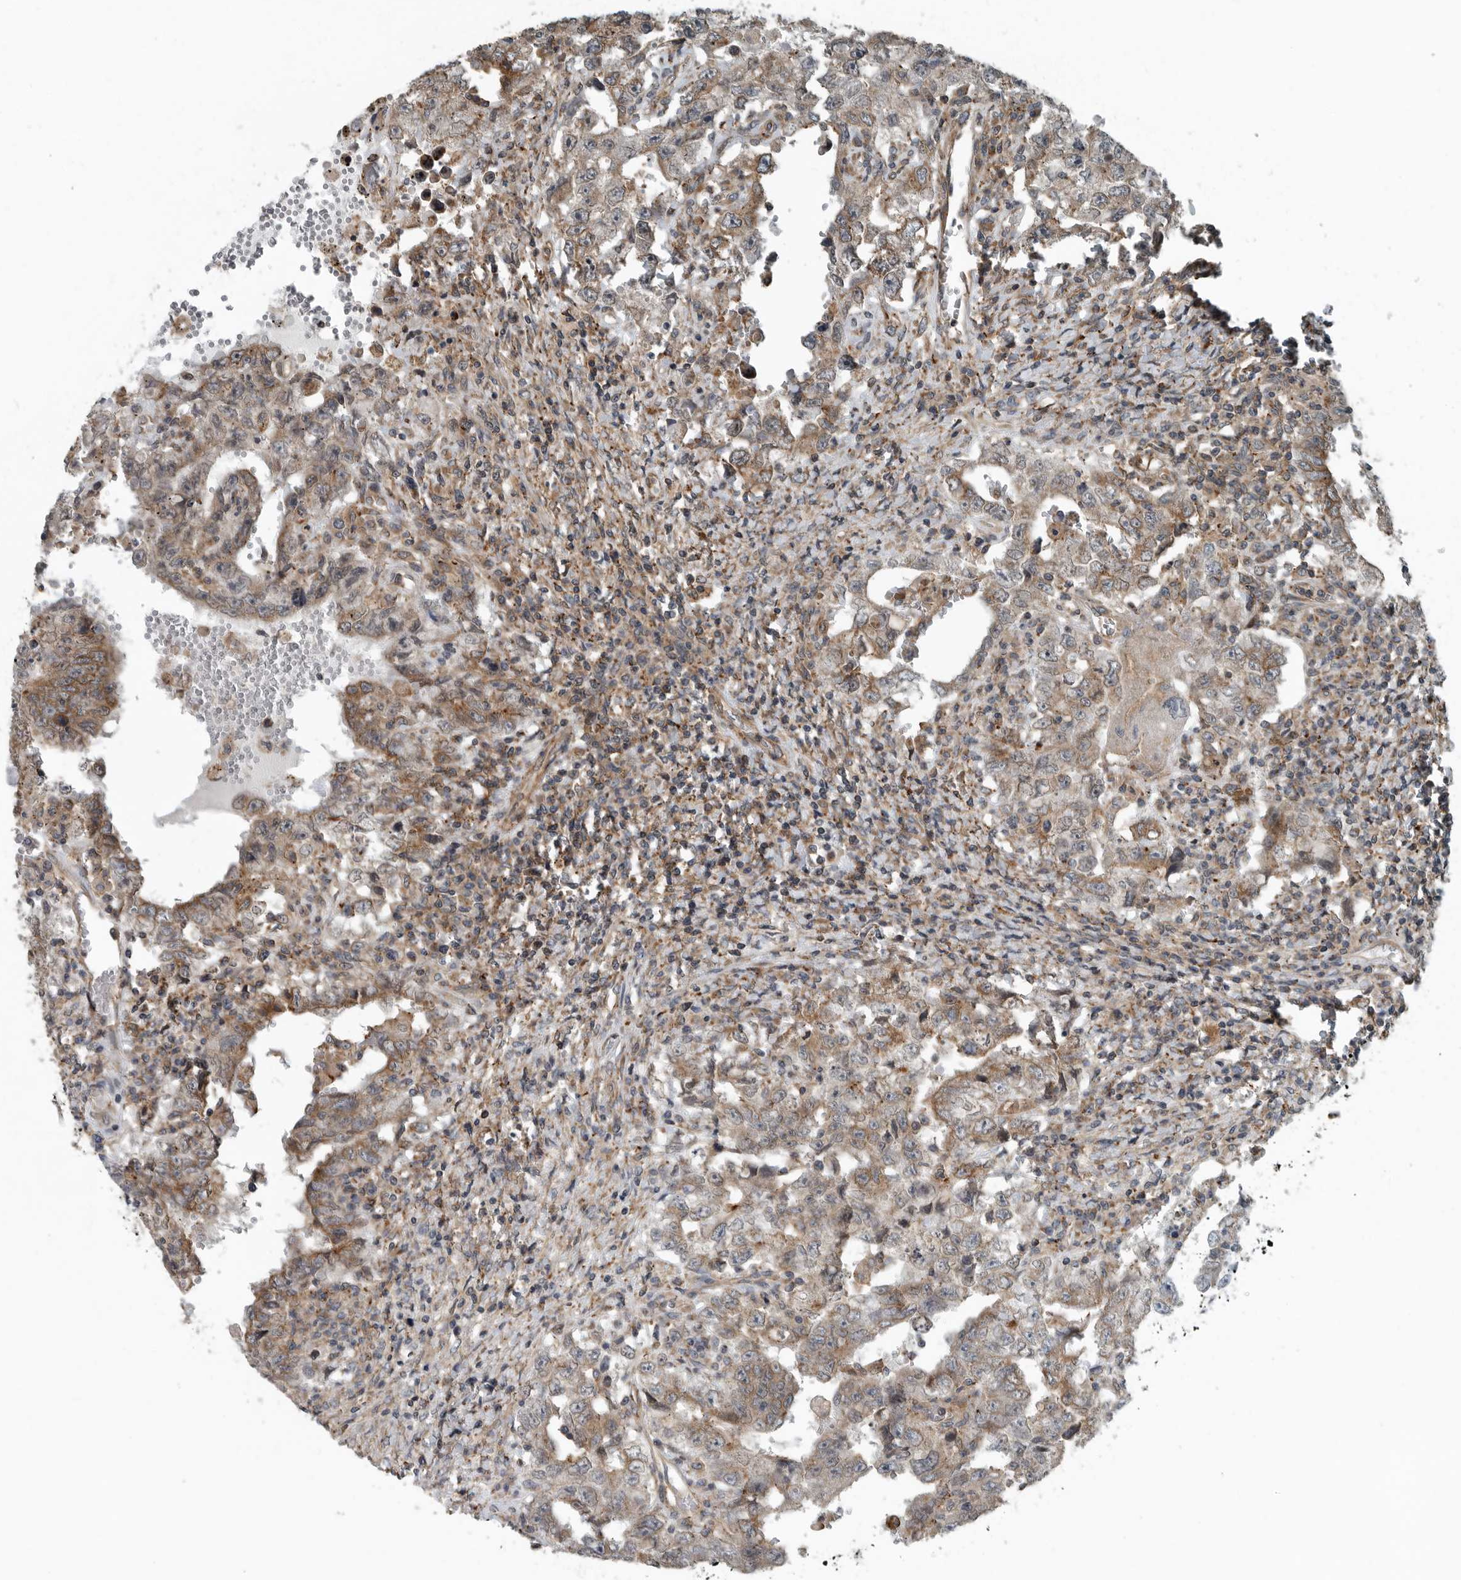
{"staining": {"intensity": "weak", "quantity": "<25%", "location": "cytoplasmic/membranous"}, "tissue": "testis cancer", "cell_type": "Tumor cells", "image_type": "cancer", "snomed": [{"axis": "morphology", "description": "Carcinoma, Embryonal, NOS"}, {"axis": "topography", "description": "Testis"}], "caption": "Immunohistochemical staining of testis cancer shows no significant expression in tumor cells.", "gene": "AMFR", "patient": {"sex": "male", "age": 26}}